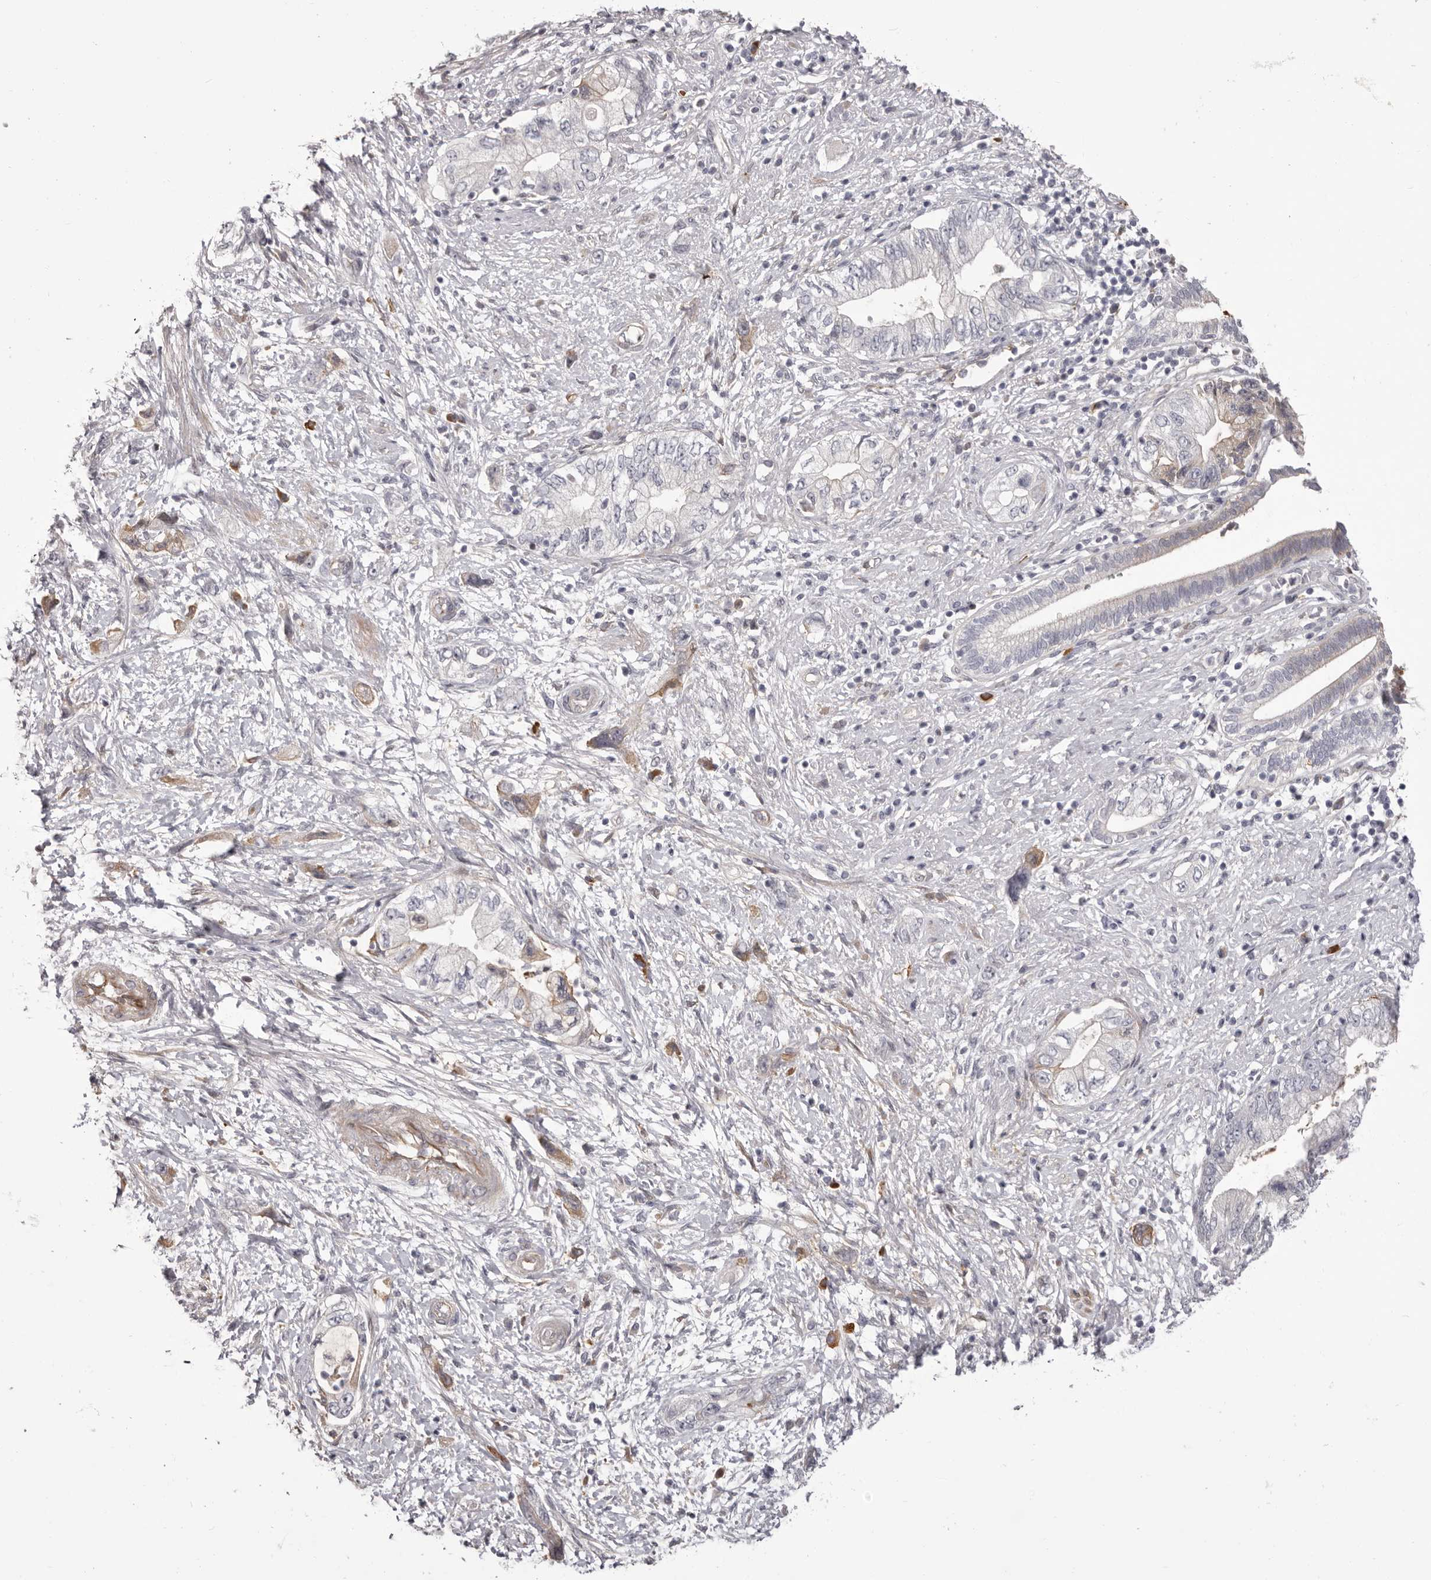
{"staining": {"intensity": "weak", "quantity": "<25%", "location": "cytoplasmic/membranous"}, "tissue": "pancreatic cancer", "cell_type": "Tumor cells", "image_type": "cancer", "snomed": [{"axis": "morphology", "description": "Adenocarcinoma, NOS"}, {"axis": "topography", "description": "Pancreas"}], "caption": "Tumor cells show no significant expression in pancreatic adenocarcinoma.", "gene": "OTUD3", "patient": {"sex": "female", "age": 73}}